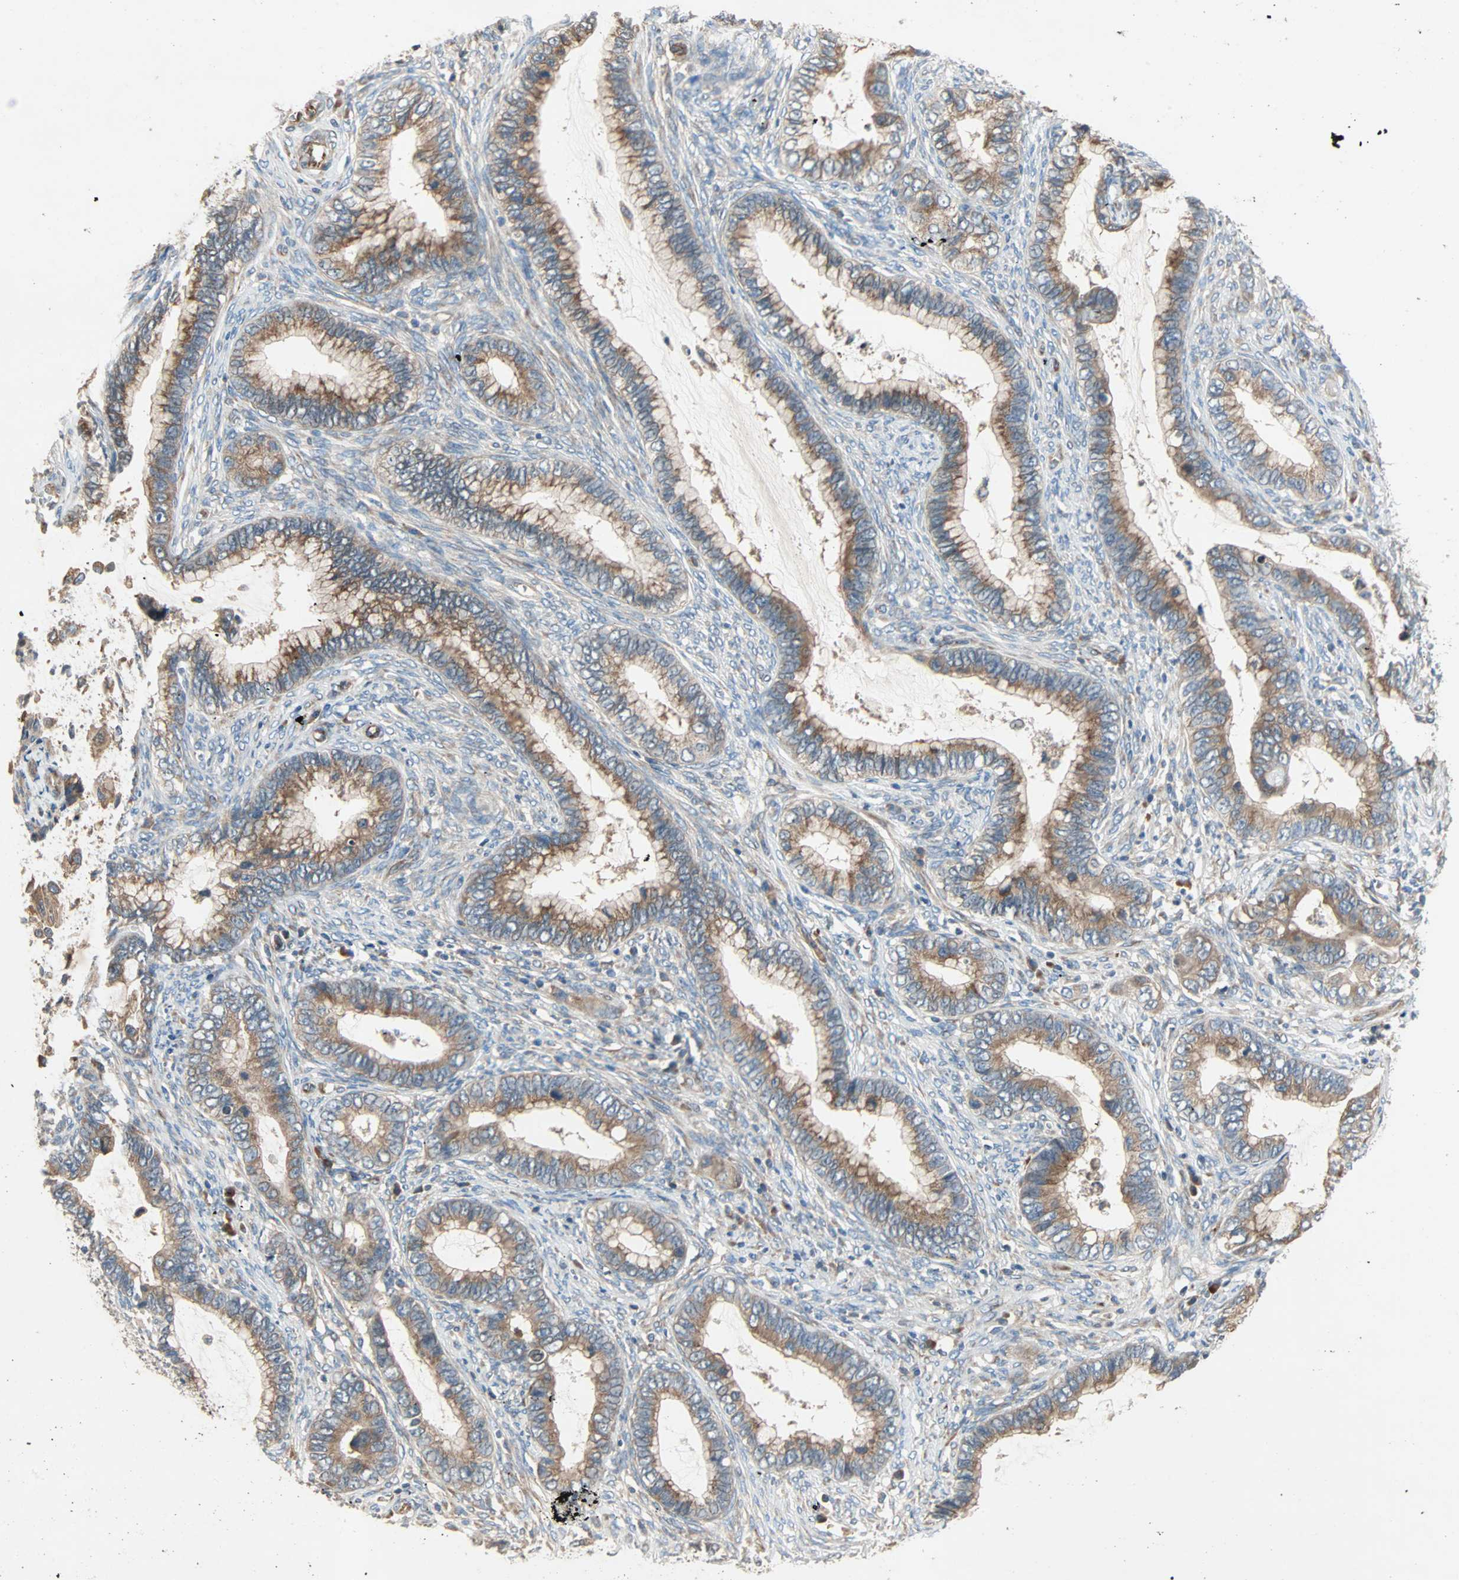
{"staining": {"intensity": "moderate", "quantity": ">75%", "location": "cytoplasmic/membranous"}, "tissue": "cervical cancer", "cell_type": "Tumor cells", "image_type": "cancer", "snomed": [{"axis": "morphology", "description": "Adenocarcinoma, NOS"}, {"axis": "topography", "description": "Cervix"}], "caption": "Brown immunohistochemical staining in cervical cancer (adenocarcinoma) demonstrates moderate cytoplasmic/membranous staining in approximately >75% of tumor cells.", "gene": "XYLT1", "patient": {"sex": "female", "age": 44}}